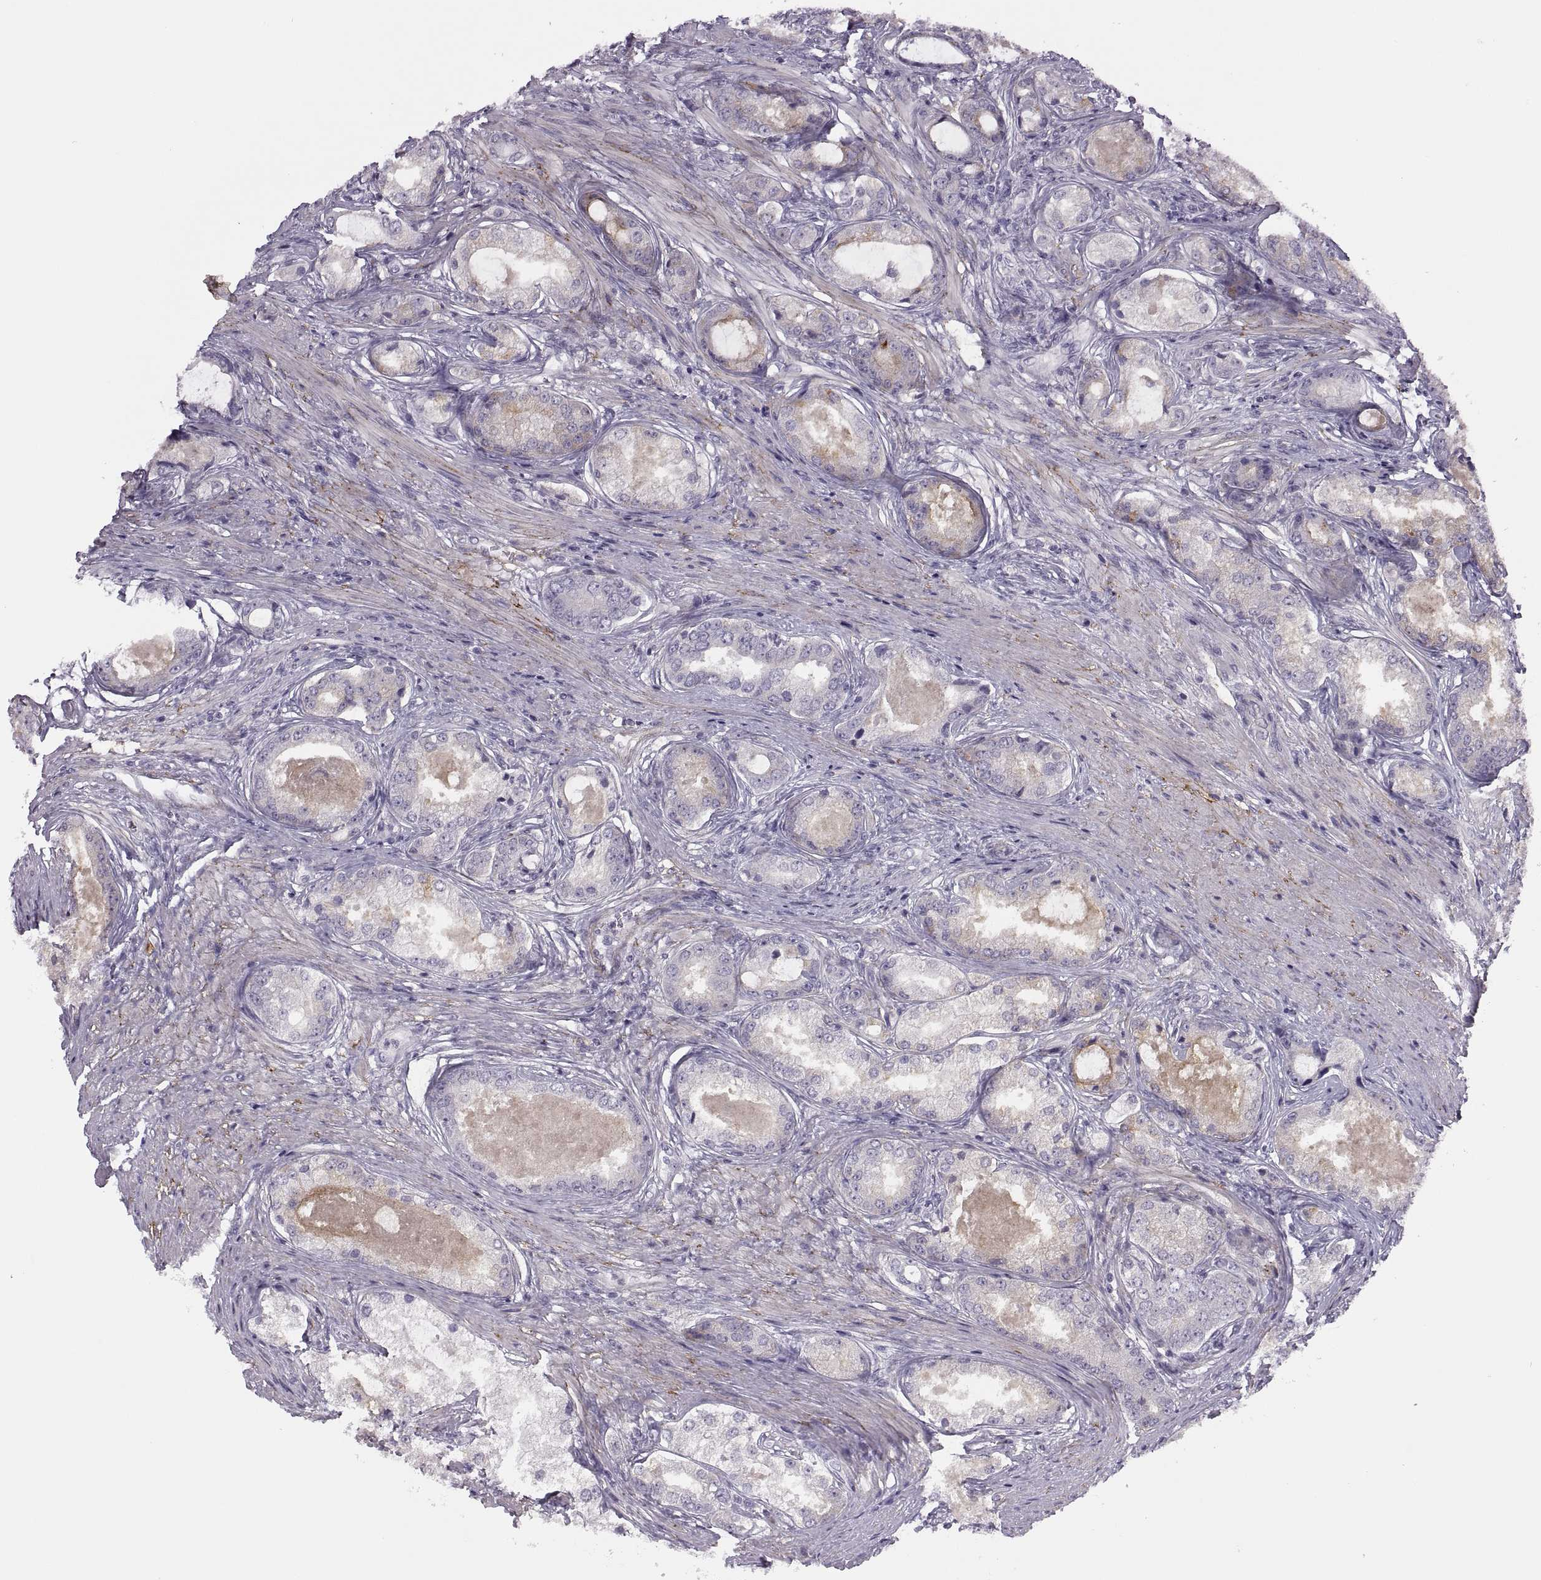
{"staining": {"intensity": "negative", "quantity": "none", "location": "none"}, "tissue": "prostate cancer", "cell_type": "Tumor cells", "image_type": "cancer", "snomed": [{"axis": "morphology", "description": "Adenocarcinoma, Low grade"}, {"axis": "topography", "description": "Prostate"}], "caption": "This histopathology image is of prostate cancer stained with immunohistochemistry (IHC) to label a protein in brown with the nuclei are counter-stained blue. There is no staining in tumor cells.", "gene": "CHCT1", "patient": {"sex": "male", "age": 68}}